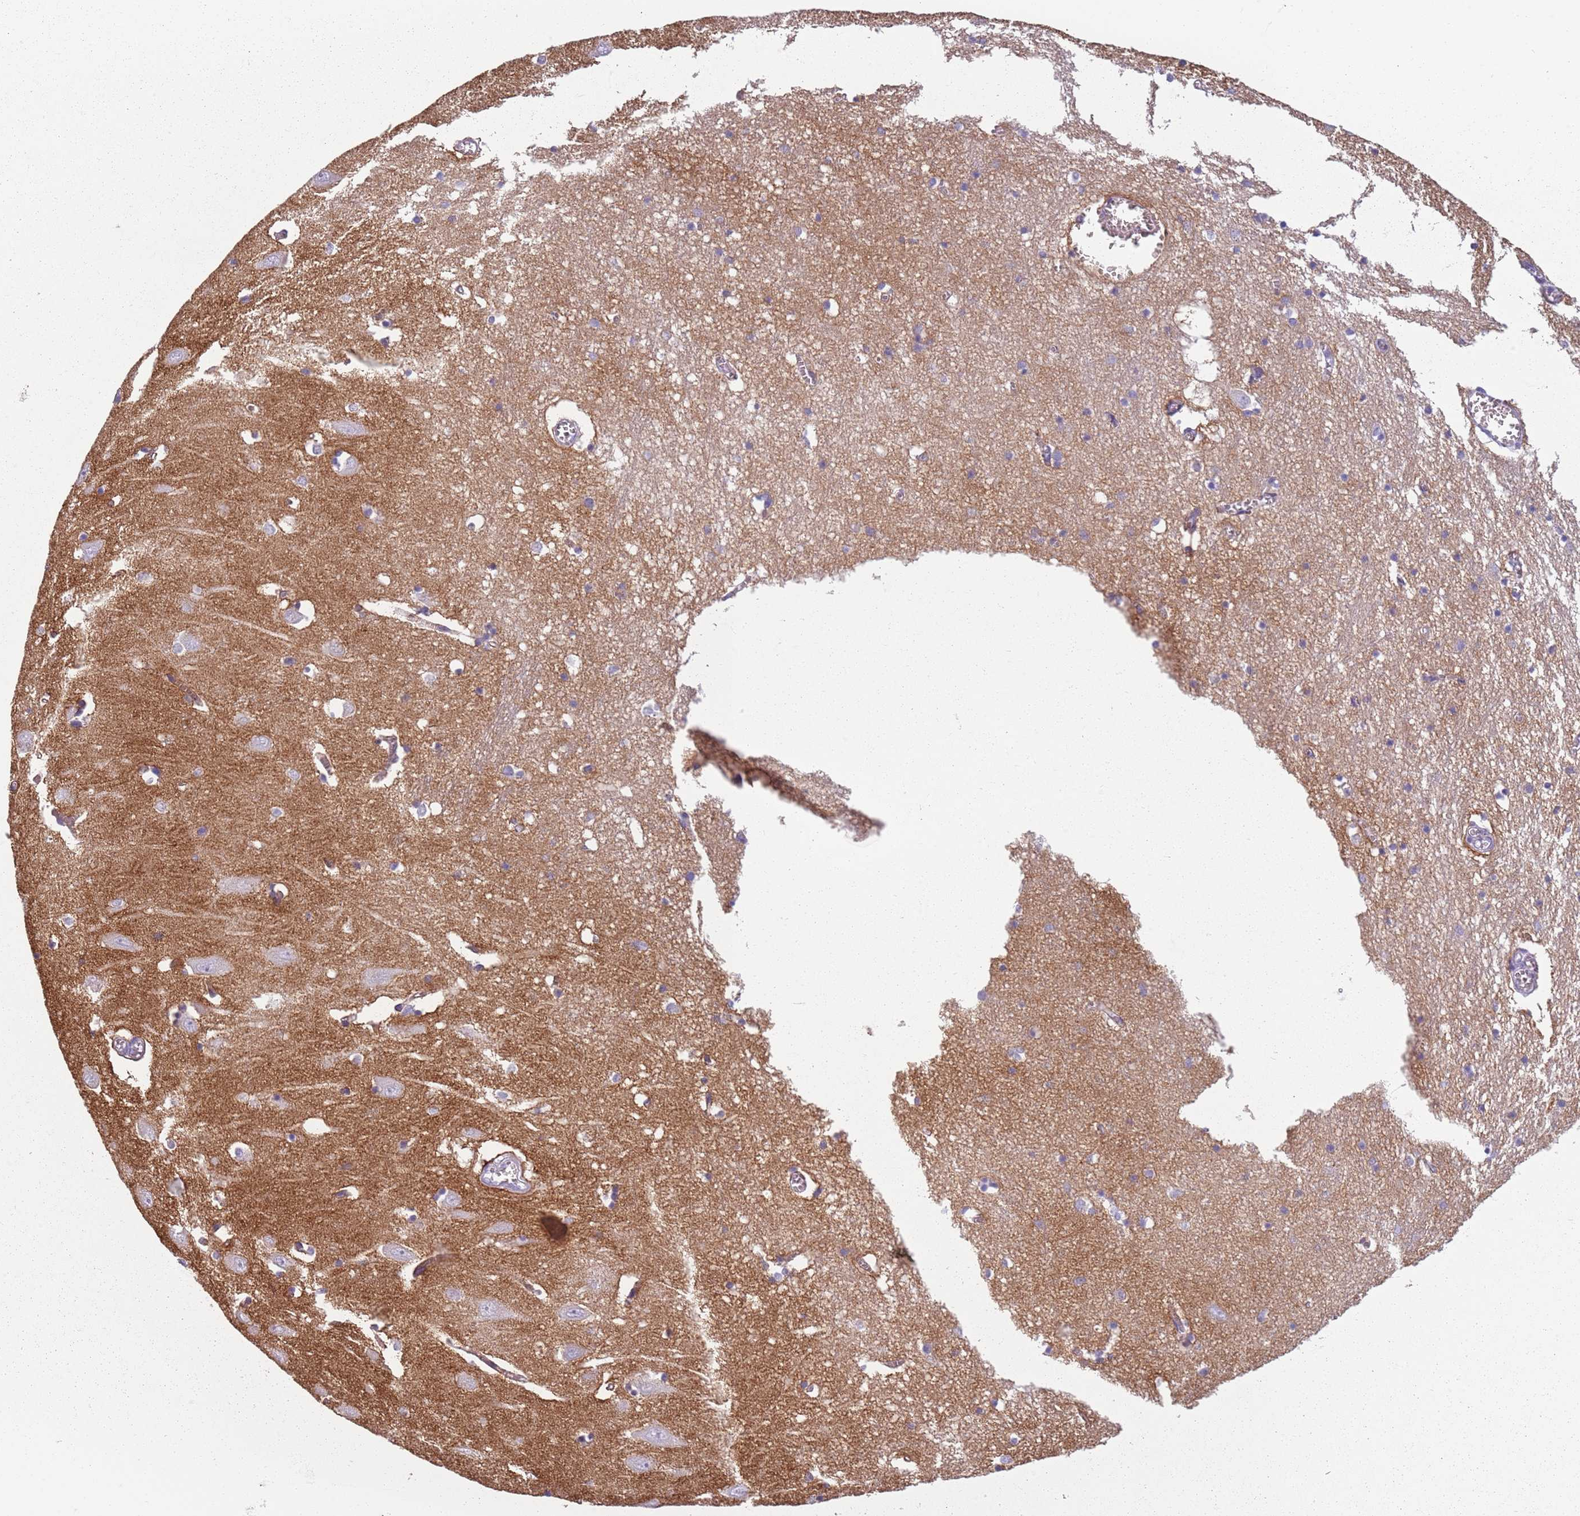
{"staining": {"intensity": "negative", "quantity": "none", "location": "none"}, "tissue": "hippocampus", "cell_type": "Glial cells", "image_type": "normal", "snomed": [{"axis": "morphology", "description": "Normal tissue, NOS"}, {"axis": "topography", "description": "Hippocampus"}], "caption": "This is a image of immunohistochemistry (IHC) staining of unremarkable hippocampus, which shows no expression in glial cells. (DAB immunohistochemistry (IHC) with hematoxylin counter stain).", "gene": "PIEZO1", "patient": {"sex": "male", "age": 70}}